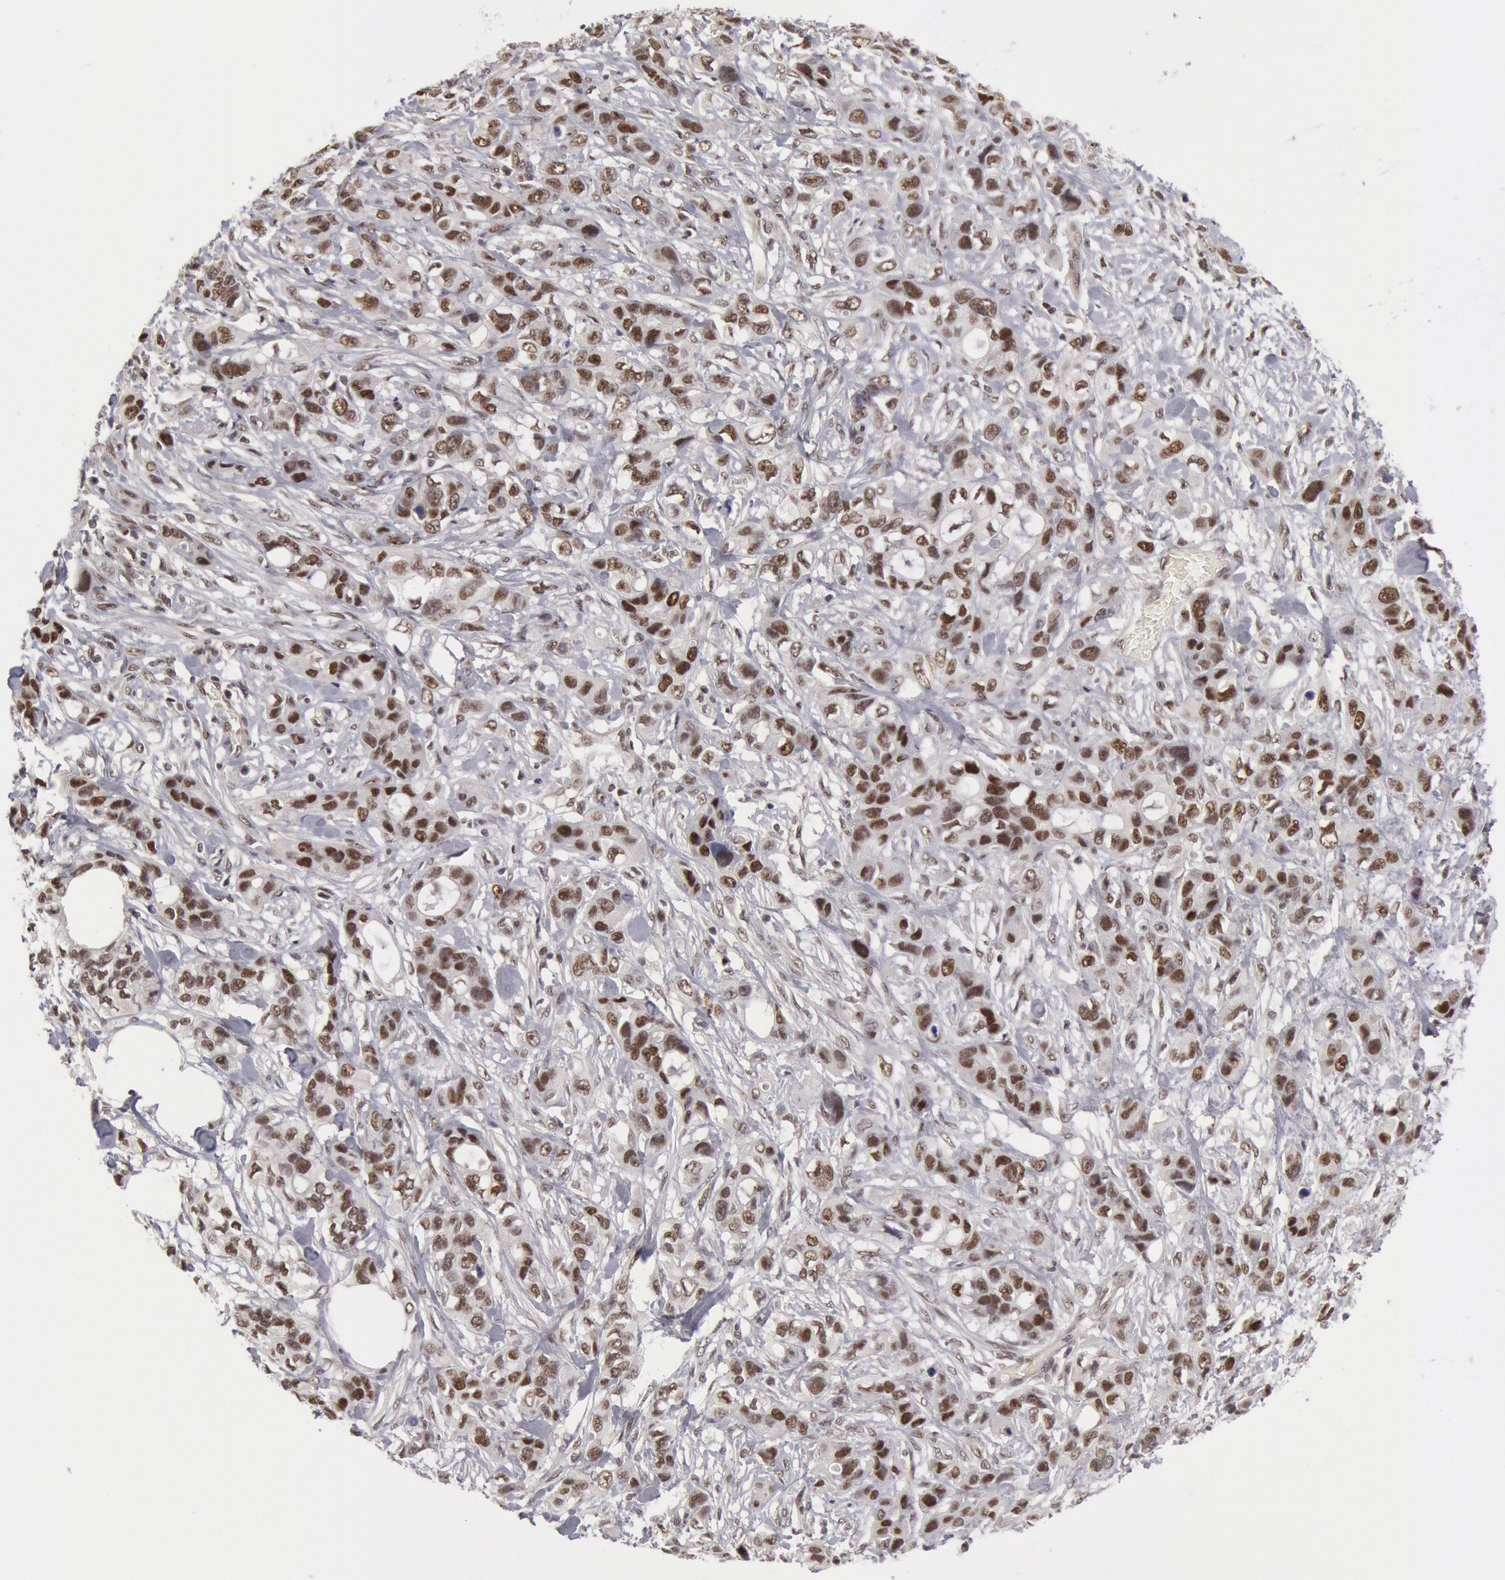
{"staining": {"intensity": "weak", "quantity": "25%-75%", "location": "nuclear"}, "tissue": "stomach cancer", "cell_type": "Tumor cells", "image_type": "cancer", "snomed": [{"axis": "morphology", "description": "Adenocarcinoma, NOS"}, {"axis": "topography", "description": "Stomach, upper"}], "caption": "Stomach cancer tissue displays weak nuclear staining in approximately 25%-75% of tumor cells, visualized by immunohistochemistry. Nuclei are stained in blue.", "gene": "PPP4R3B", "patient": {"sex": "male", "age": 47}}